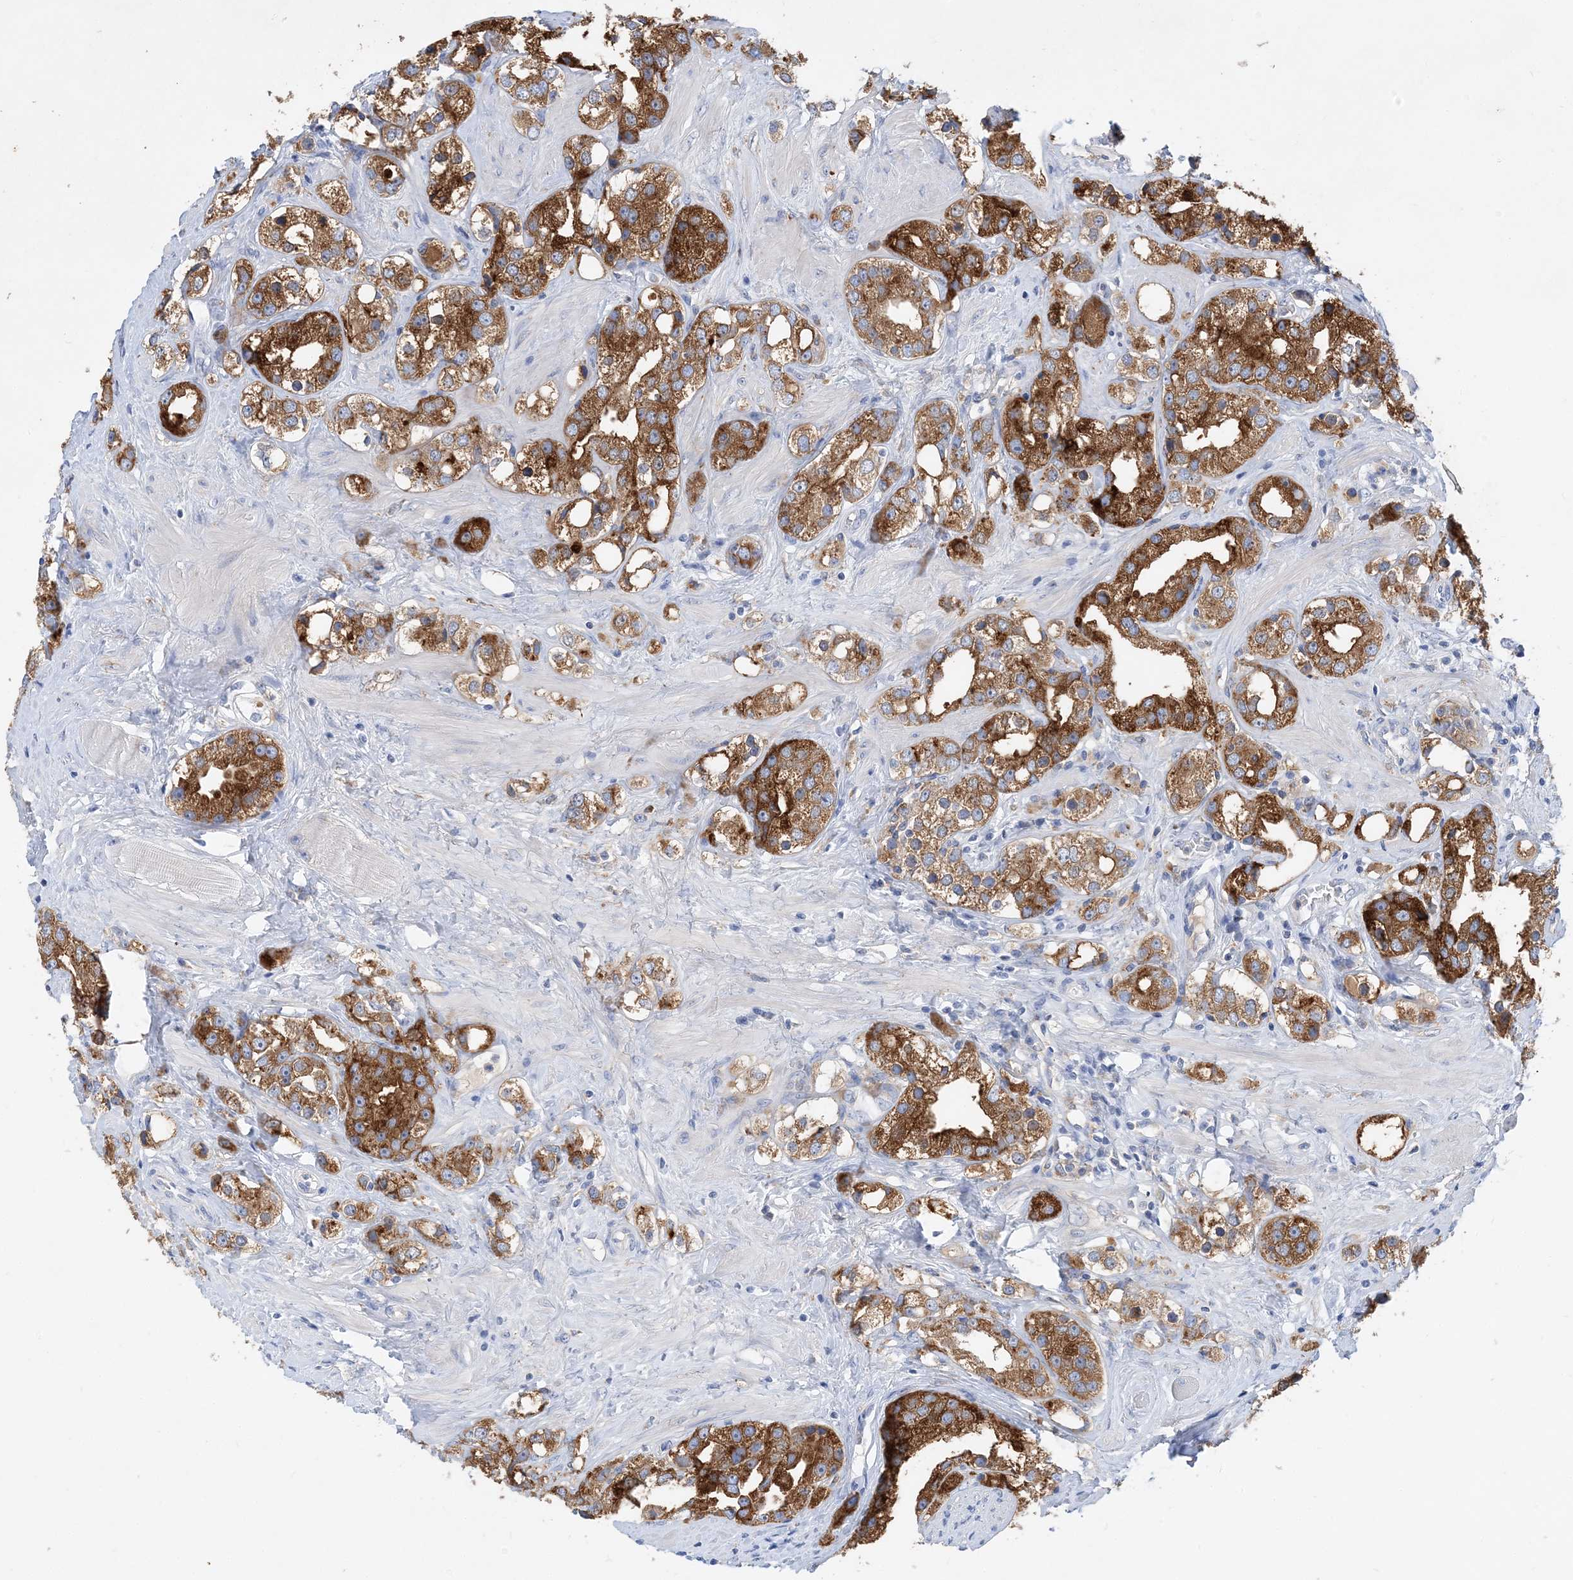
{"staining": {"intensity": "strong", "quantity": ">75%", "location": "cytoplasmic/membranous"}, "tissue": "prostate cancer", "cell_type": "Tumor cells", "image_type": "cancer", "snomed": [{"axis": "morphology", "description": "Adenocarcinoma, NOS"}, {"axis": "topography", "description": "Prostate"}], "caption": "There is high levels of strong cytoplasmic/membranous positivity in tumor cells of prostate cancer, as demonstrated by immunohistochemical staining (brown color).", "gene": "GRINA", "patient": {"sex": "male", "age": 79}}